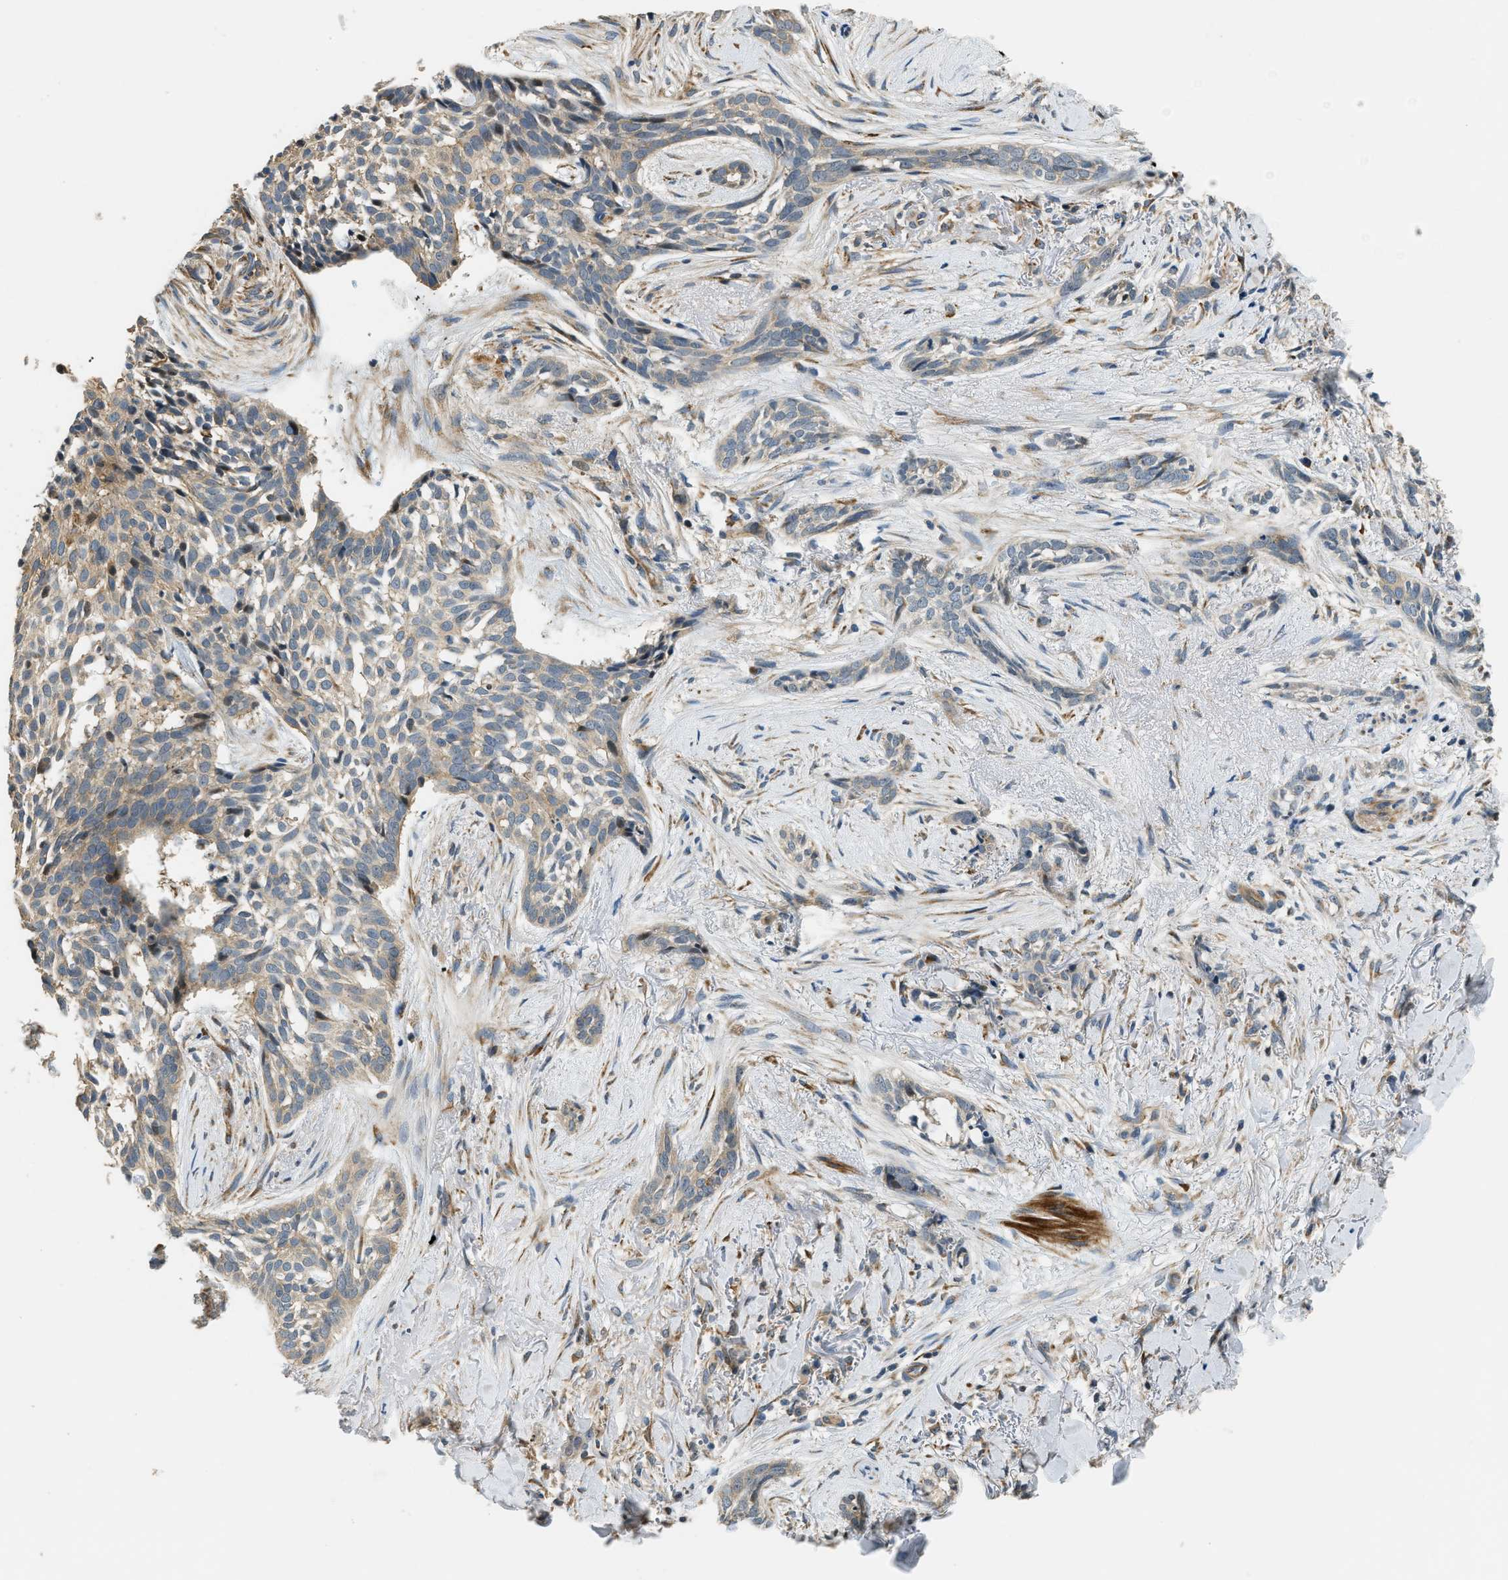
{"staining": {"intensity": "weak", "quantity": "25%-75%", "location": "cytoplasmic/membranous"}, "tissue": "skin cancer", "cell_type": "Tumor cells", "image_type": "cancer", "snomed": [{"axis": "morphology", "description": "Basal cell carcinoma"}, {"axis": "topography", "description": "Skin"}], "caption": "Immunohistochemical staining of skin cancer (basal cell carcinoma) exhibits low levels of weak cytoplasmic/membranous staining in approximately 25%-75% of tumor cells.", "gene": "ALOX12", "patient": {"sex": "female", "age": 88}}